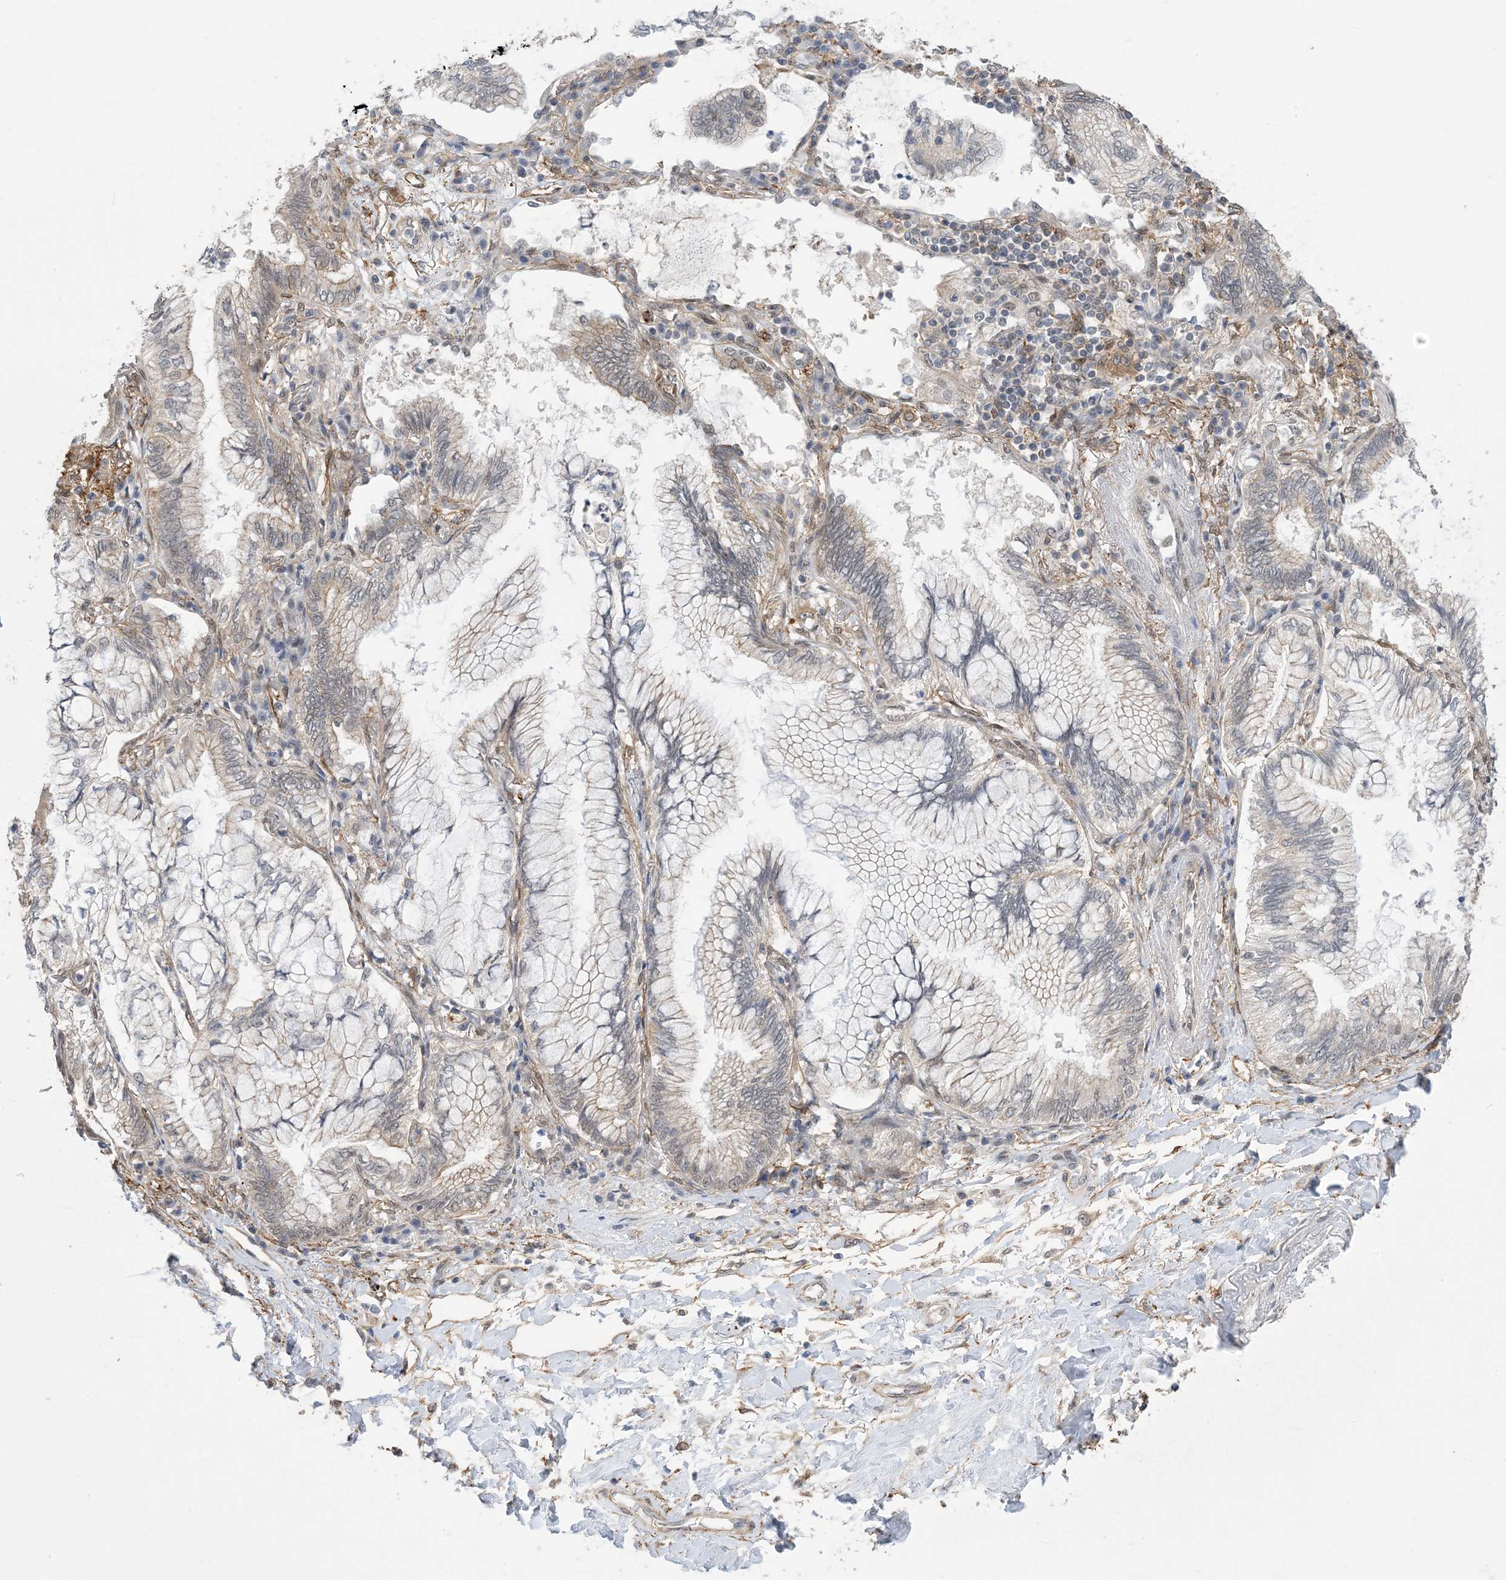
{"staining": {"intensity": "weak", "quantity": "<25%", "location": "cytoplasmic/membranous"}, "tissue": "lung cancer", "cell_type": "Tumor cells", "image_type": "cancer", "snomed": [{"axis": "morphology", "description": "Adenocarcinoma, NOS"}, {"axis": "topography", "description": "Lung"}], "caption": "Immunohistochemistry of lung adenocarcinoma exhibits no staining in tumor cells. (DAB immunohistochemistry, high magnification).", "gene": "ZNF8", "patient": {"sex": "female", "age": 70}}